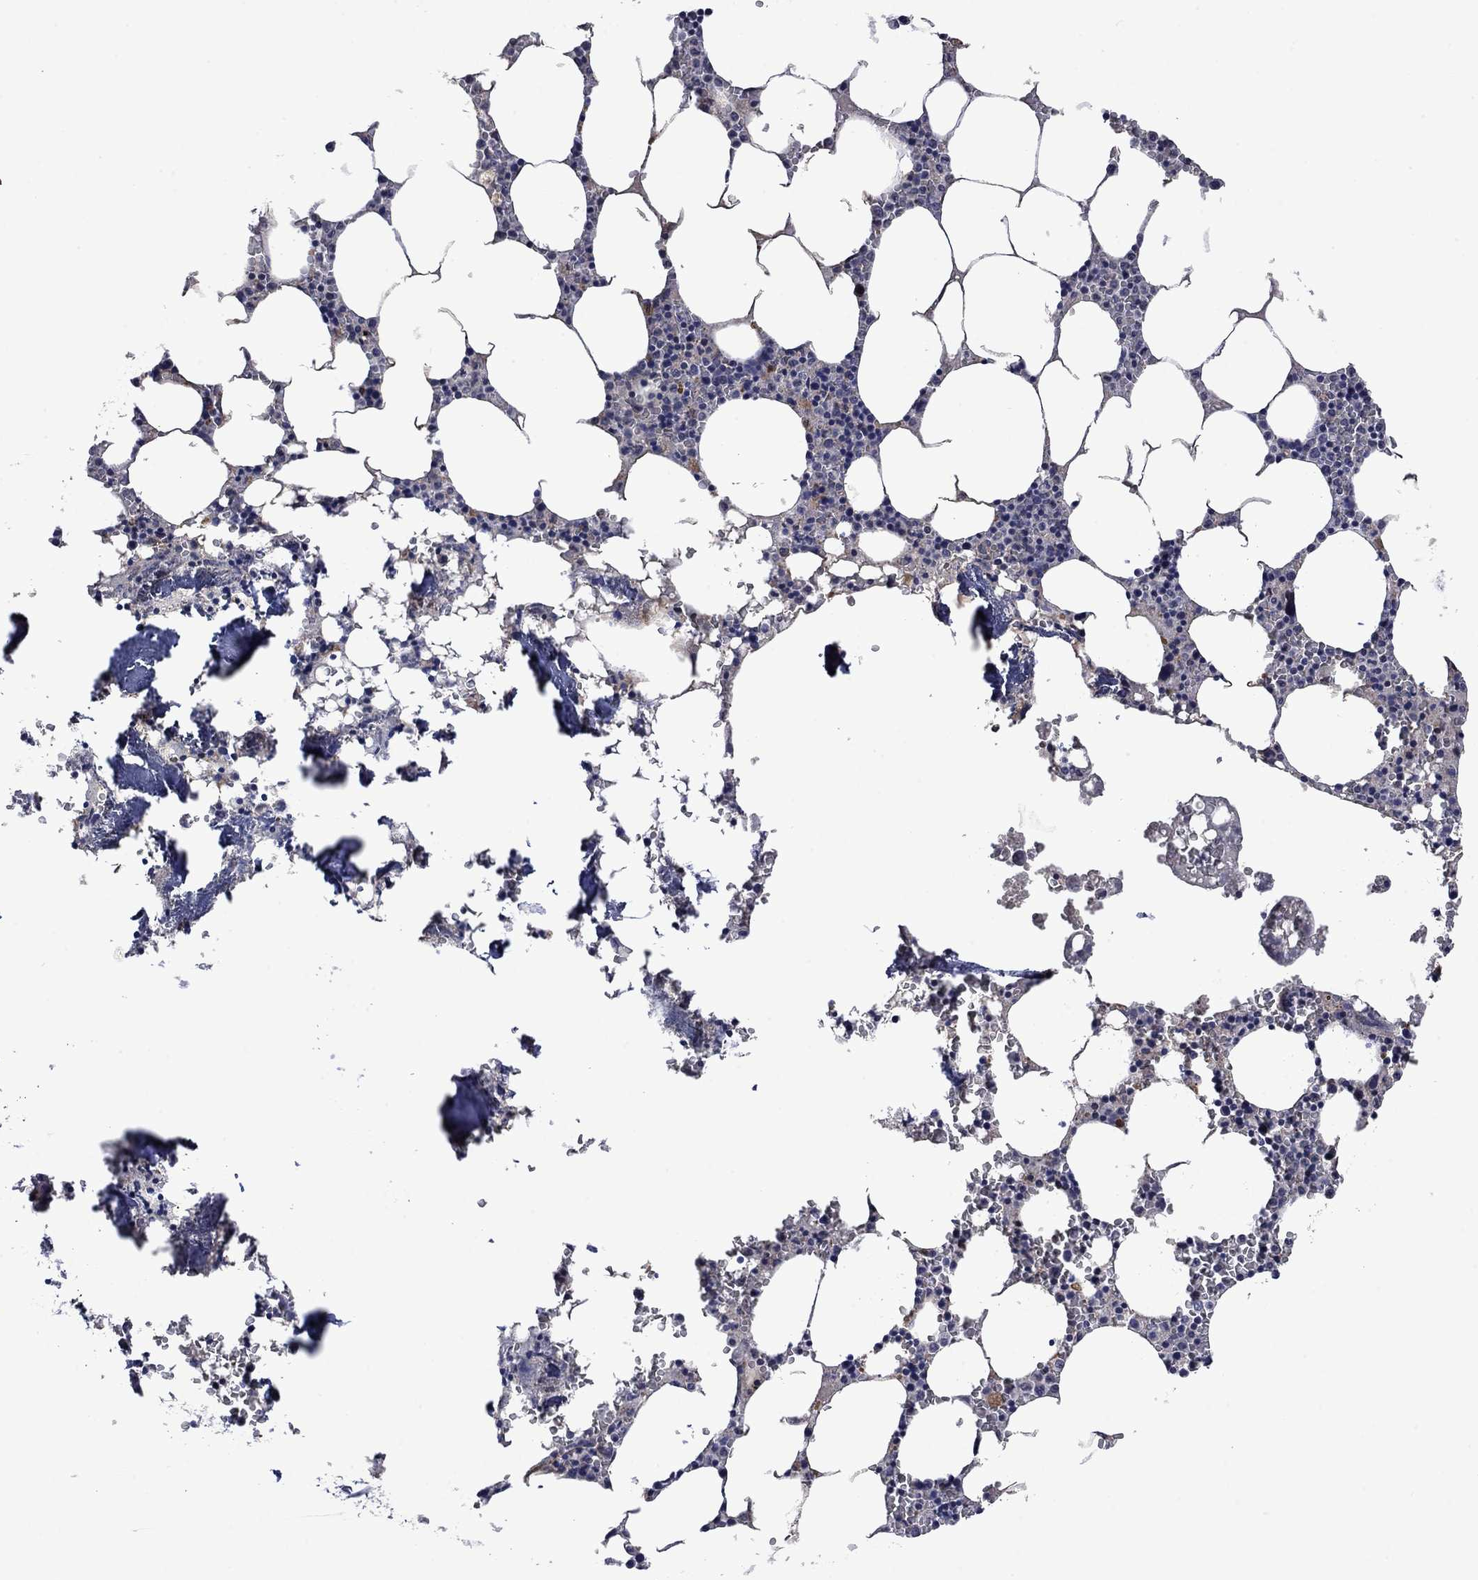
{"staining": {"intensity": "moderate", "quantity": "<25%", "location": "cytoplasmic/membranous"}, "tissue": "bone marrow", "cell_type": "Hematopoietic cells", "image_type": "normal", "snomed": [{"axis": "morphology", "description": "Normal tissue, NOS"}, {"axis": "topography", "description": "Bone marrow"}], "caption": "A low amount of moderate cytoplasmic/membranous staining is identified in about <25% of hematopoietic cells in normal bone marrow. Immunohistochemistry (ihc) stains the protein of interest in brown and the nuclei are stained blue.", "gene": "PHKA1", "patient": {"sex": "female", "age": 64}}